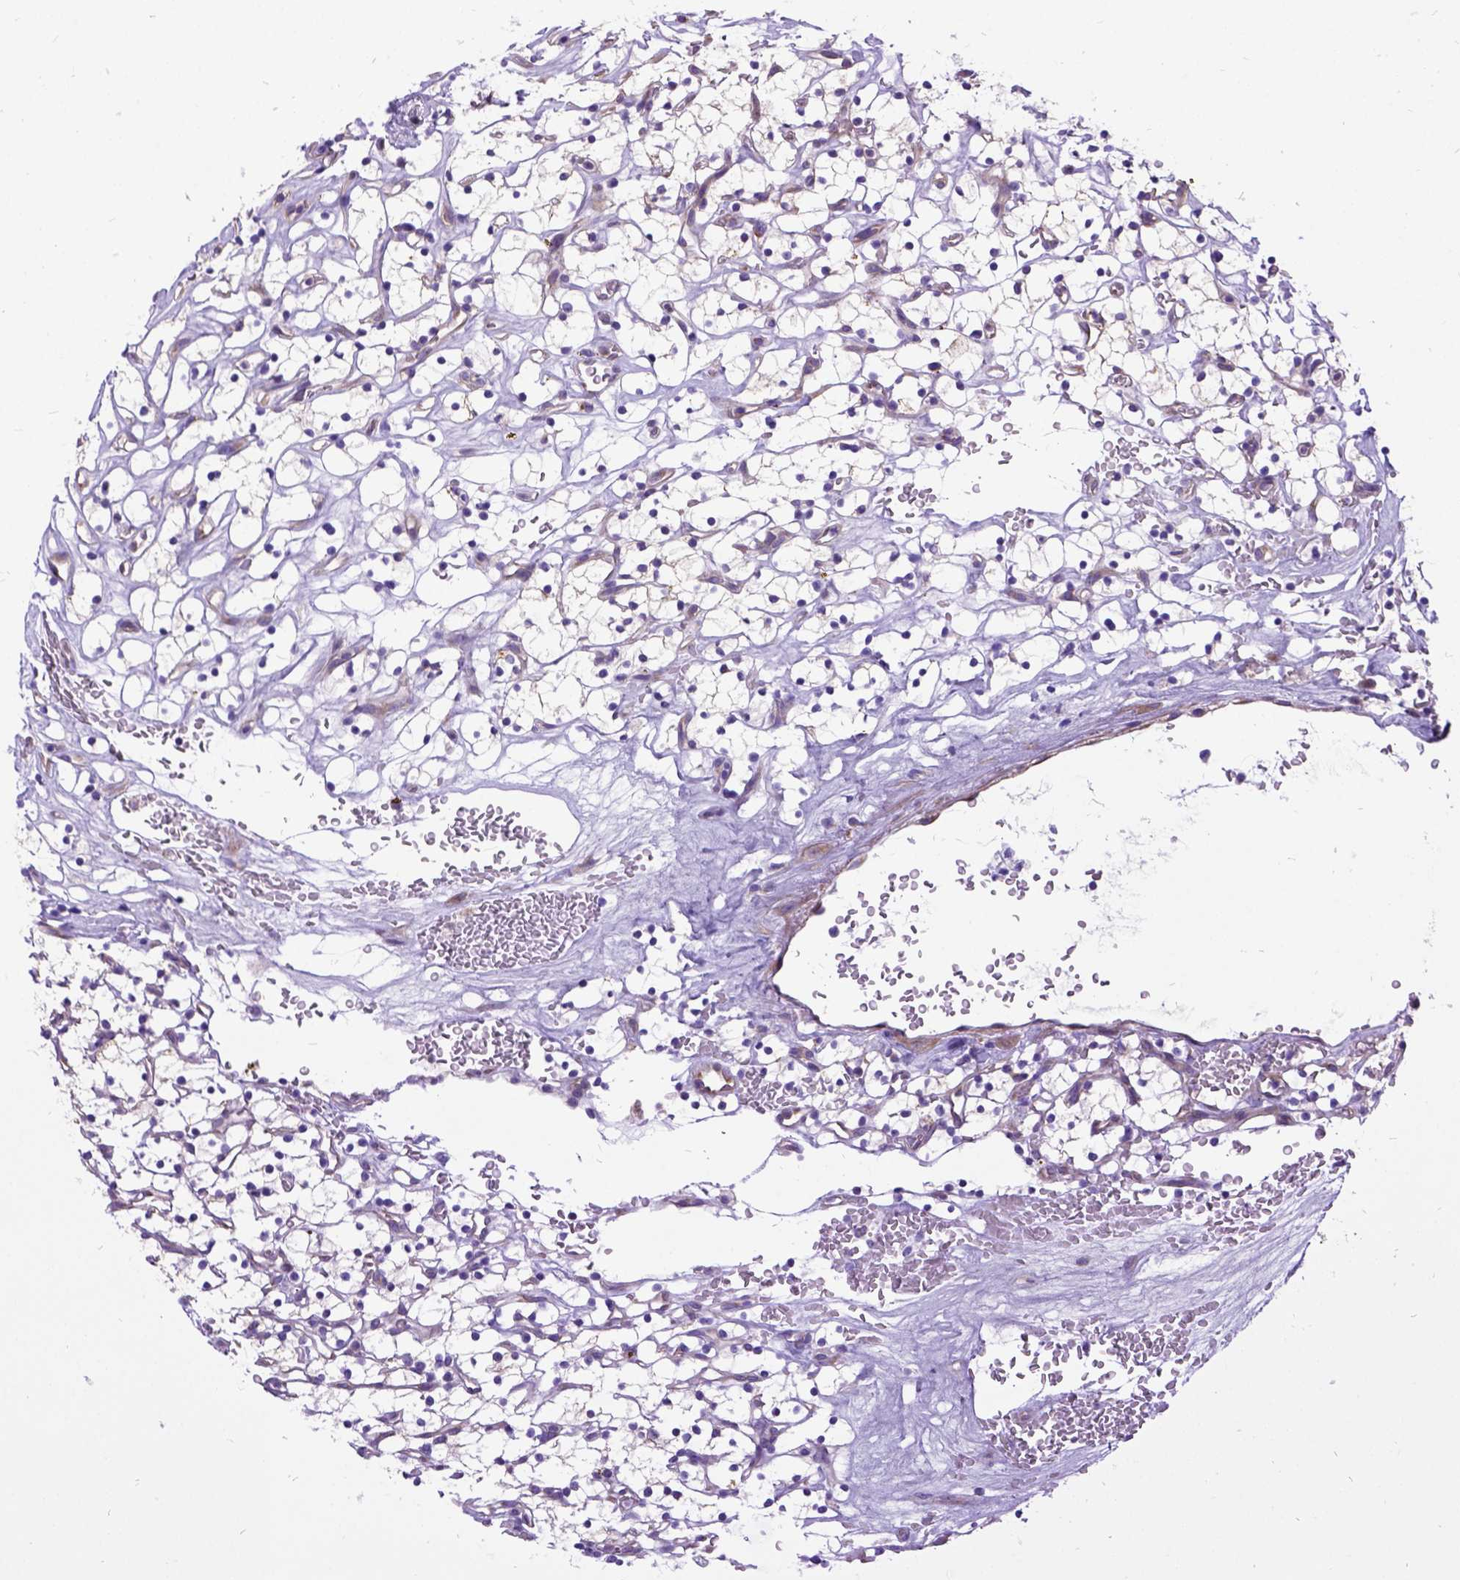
{"staining": {"intensity": "negative", "quantity": "none", "location": "none"}, "tissue": "renal cancer", "cell_type": "Tumor cells", "image_type": "cancer", "snomed": [{"axis": "morphology", "description": "Adenocarcinoma, NOS"}, {"axis": "topography", "description": "Kidney"}], "caption": "This is an immunohistochemistry (IHC) micrograph of renal cancer (adenocarcinoma). There is no expression in tumor cells.", "gene": "CFAP54", "patient": {"sex": "female", "age": 64}}